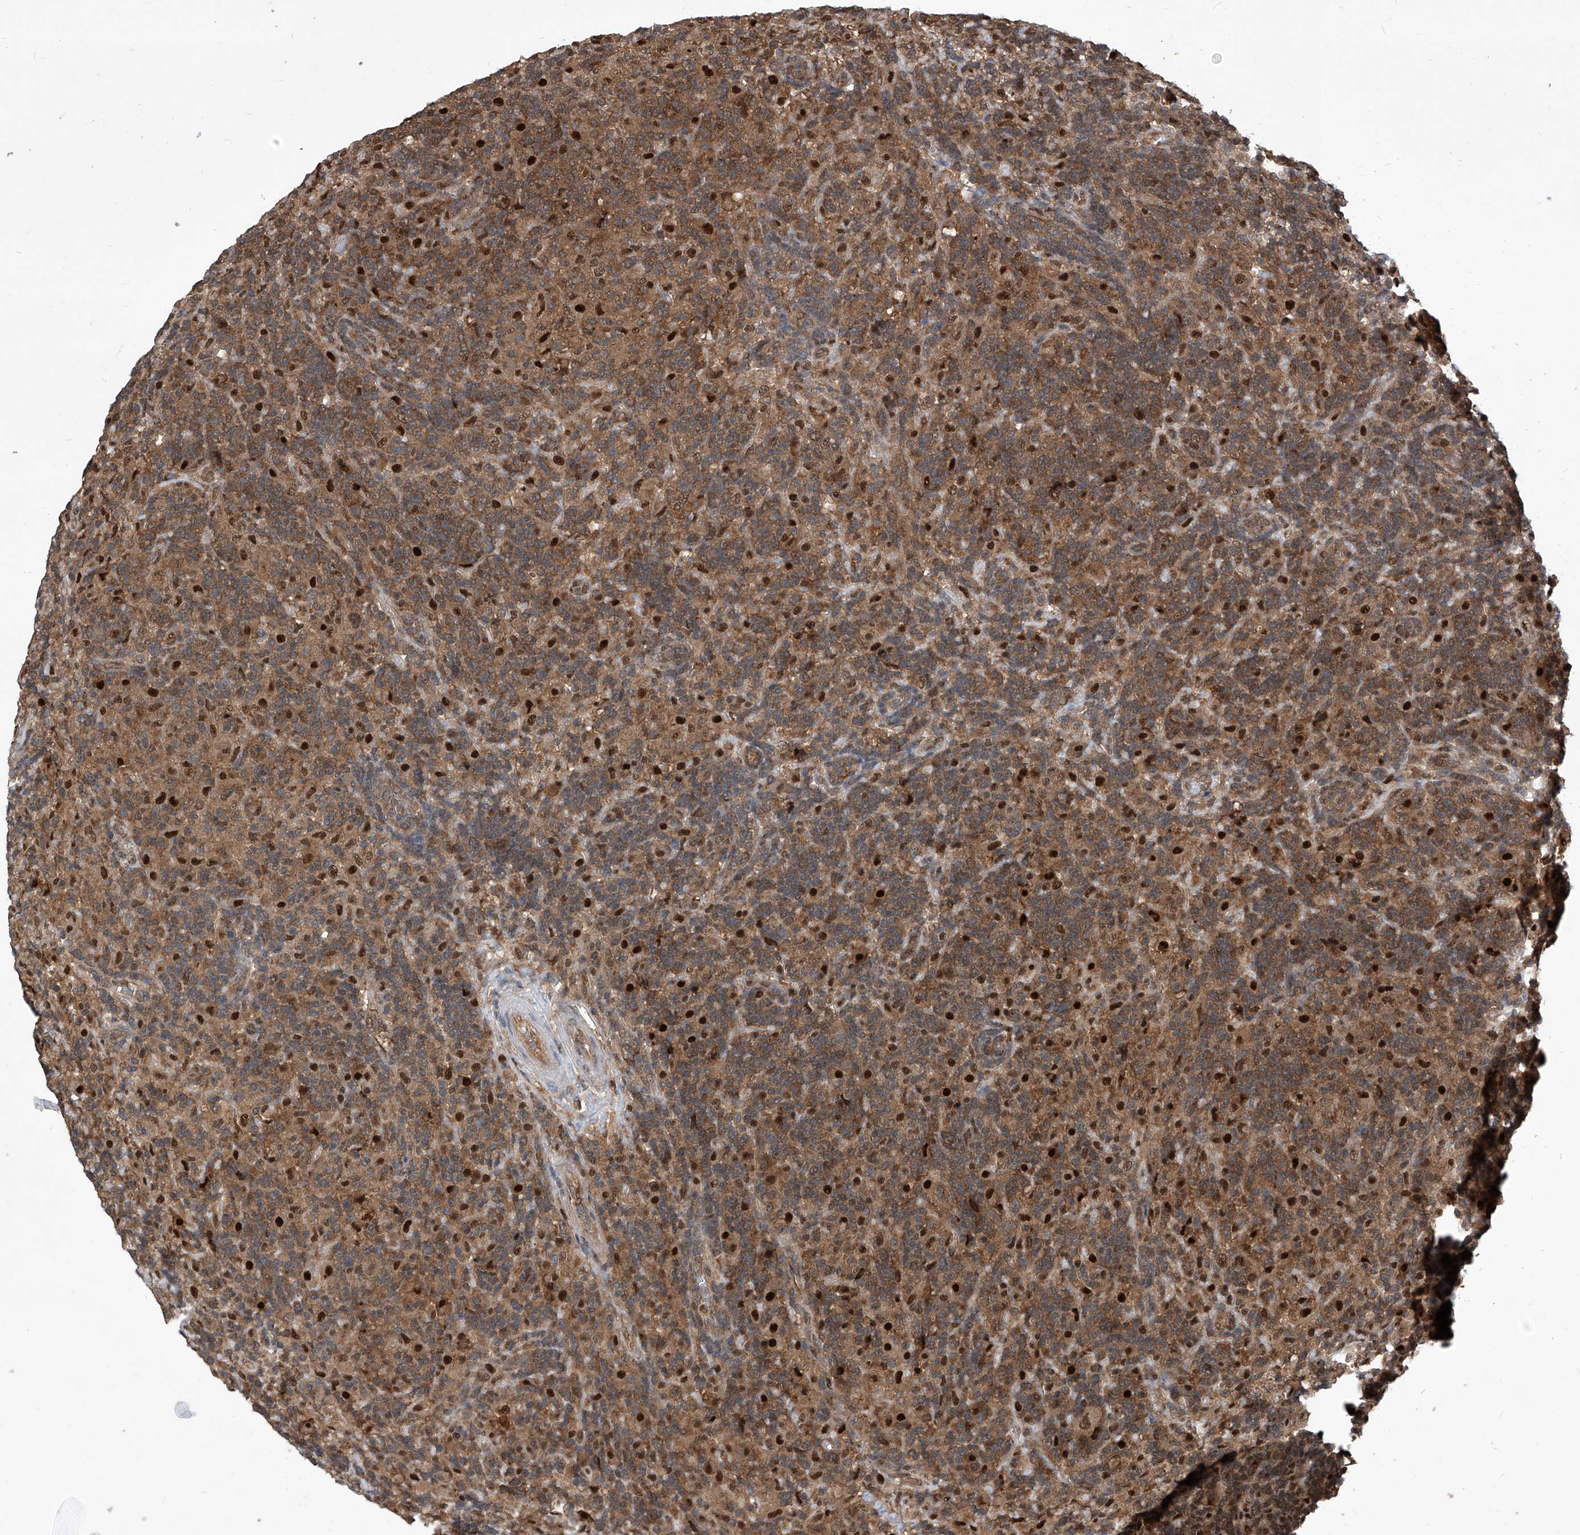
{"staining": {"intensity": "moderate", "quantity": ">75%", "location": "nuclear"}, "tissue": "lymphoma", "cell_type": "Tumor cells", "image_type": "cancer", "snomed": [{"axis": "morphology", "description": "Hodgkin's disease, NOS"}, {"axis": "topography", "description": "Lymph node"}], "caption": "Immunohistochemical staining of human lymphoma exhibits medium levels of moderate nuclear protein positivity in approximately >75% of tumor cells.", "gene": "PSMB1", "patient": {"sex": "male", "age": 70}}